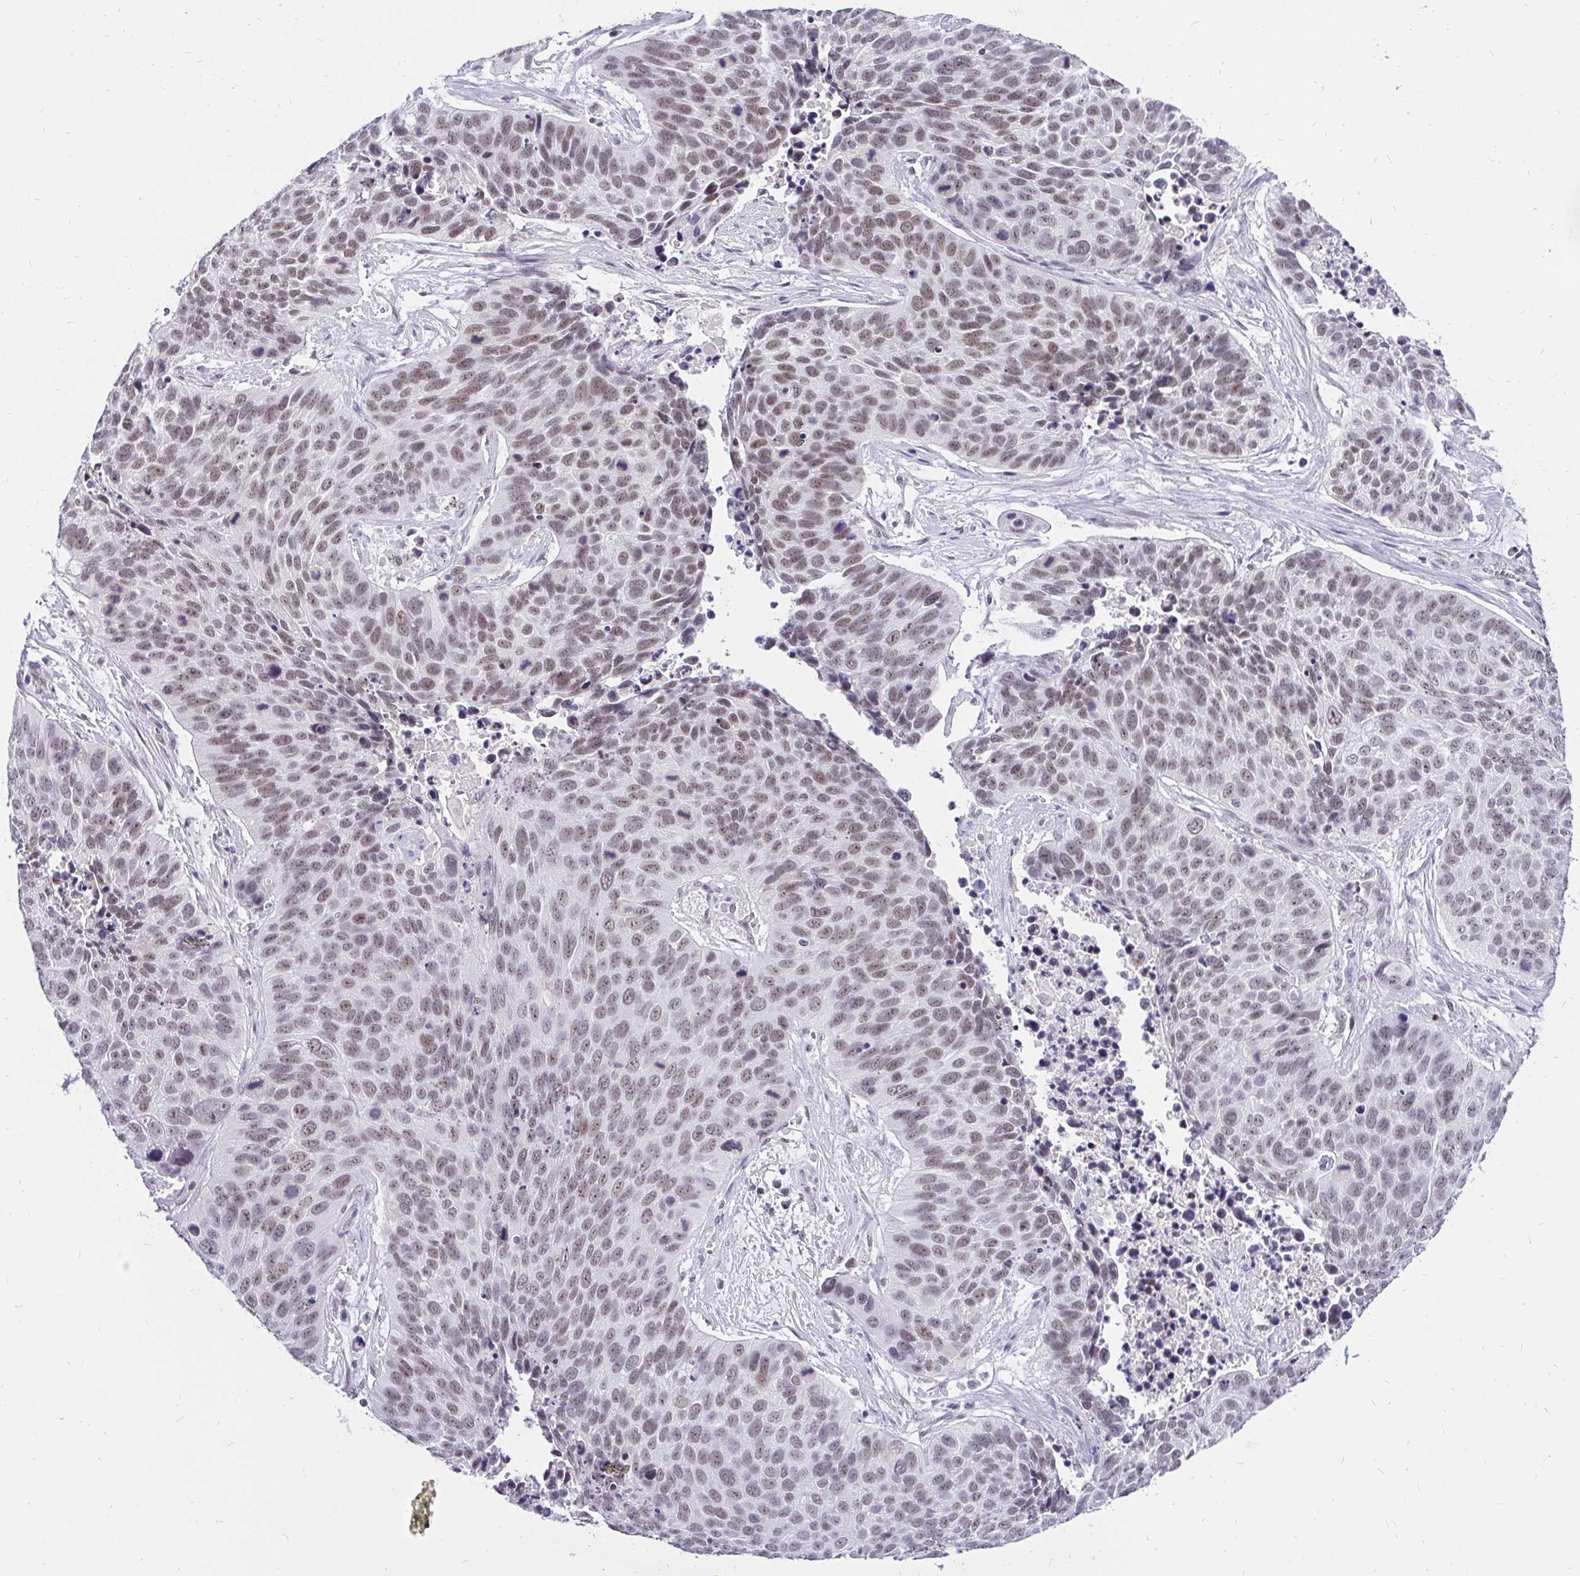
{"staining": {"intensity": "moderate", "quantity": ">75%", "location": "nuclear"}, "tissue": "lung cancer", "cell_type": "Tumor cells", "image_type": "cancer", "snomed": [{"axis": "morphology", "description": "Squamous cell carcinoma, NOS"}, {"axis": "topography", "description": "Lung"}], "caption": "IHC image of neoplastic tissue: human lung cancer stained using immunohistochemistry reveals medium levels of moderate protein expression localized specifically in the nuclear of tumor cells, appearing as a nuclear brown color.", "gene": "ZNF860", "patient": {"sex": "male", "age": 62}}